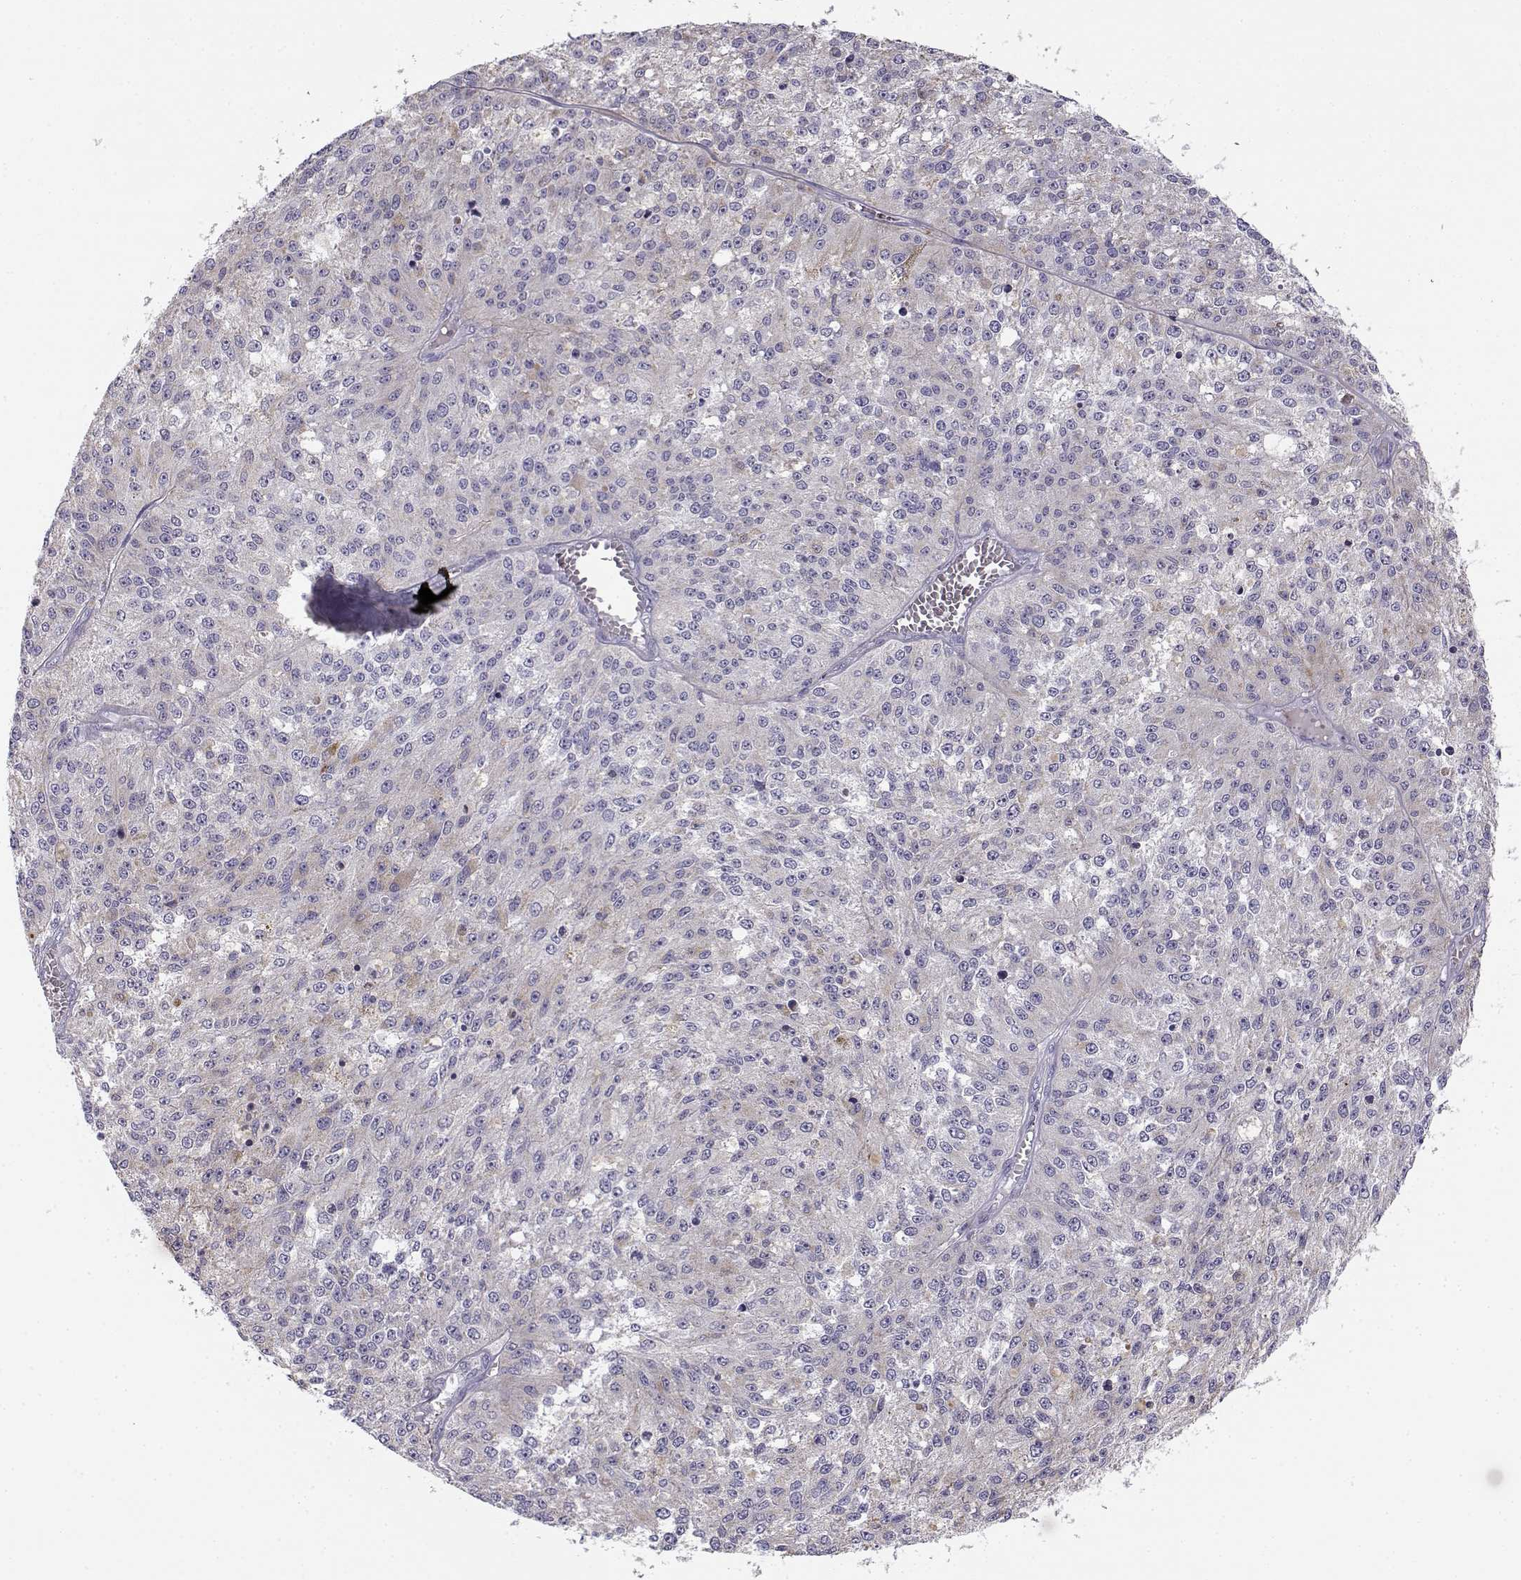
{"staining": {"intensity": "negative", "quantity": "none", "location": "none"}, "tissue": "melanoma", "cell_type": "Tumor cells", "image_type": "cancer", "snomed": [{"axis": "morphology", "description": "Malignant melanoma, Metastatic site"}, {"axis": "topography", "description": "Lymph node"}], "caption": "This micrograph is of melanoma stained with immunohistochemistry (IHC) to label a protein in brown with the nuclei are counter-stained blue. There is no staining in tumor cells.", "gene": "CREB3L3", "patient": {"sex": "female", "age": 64}}